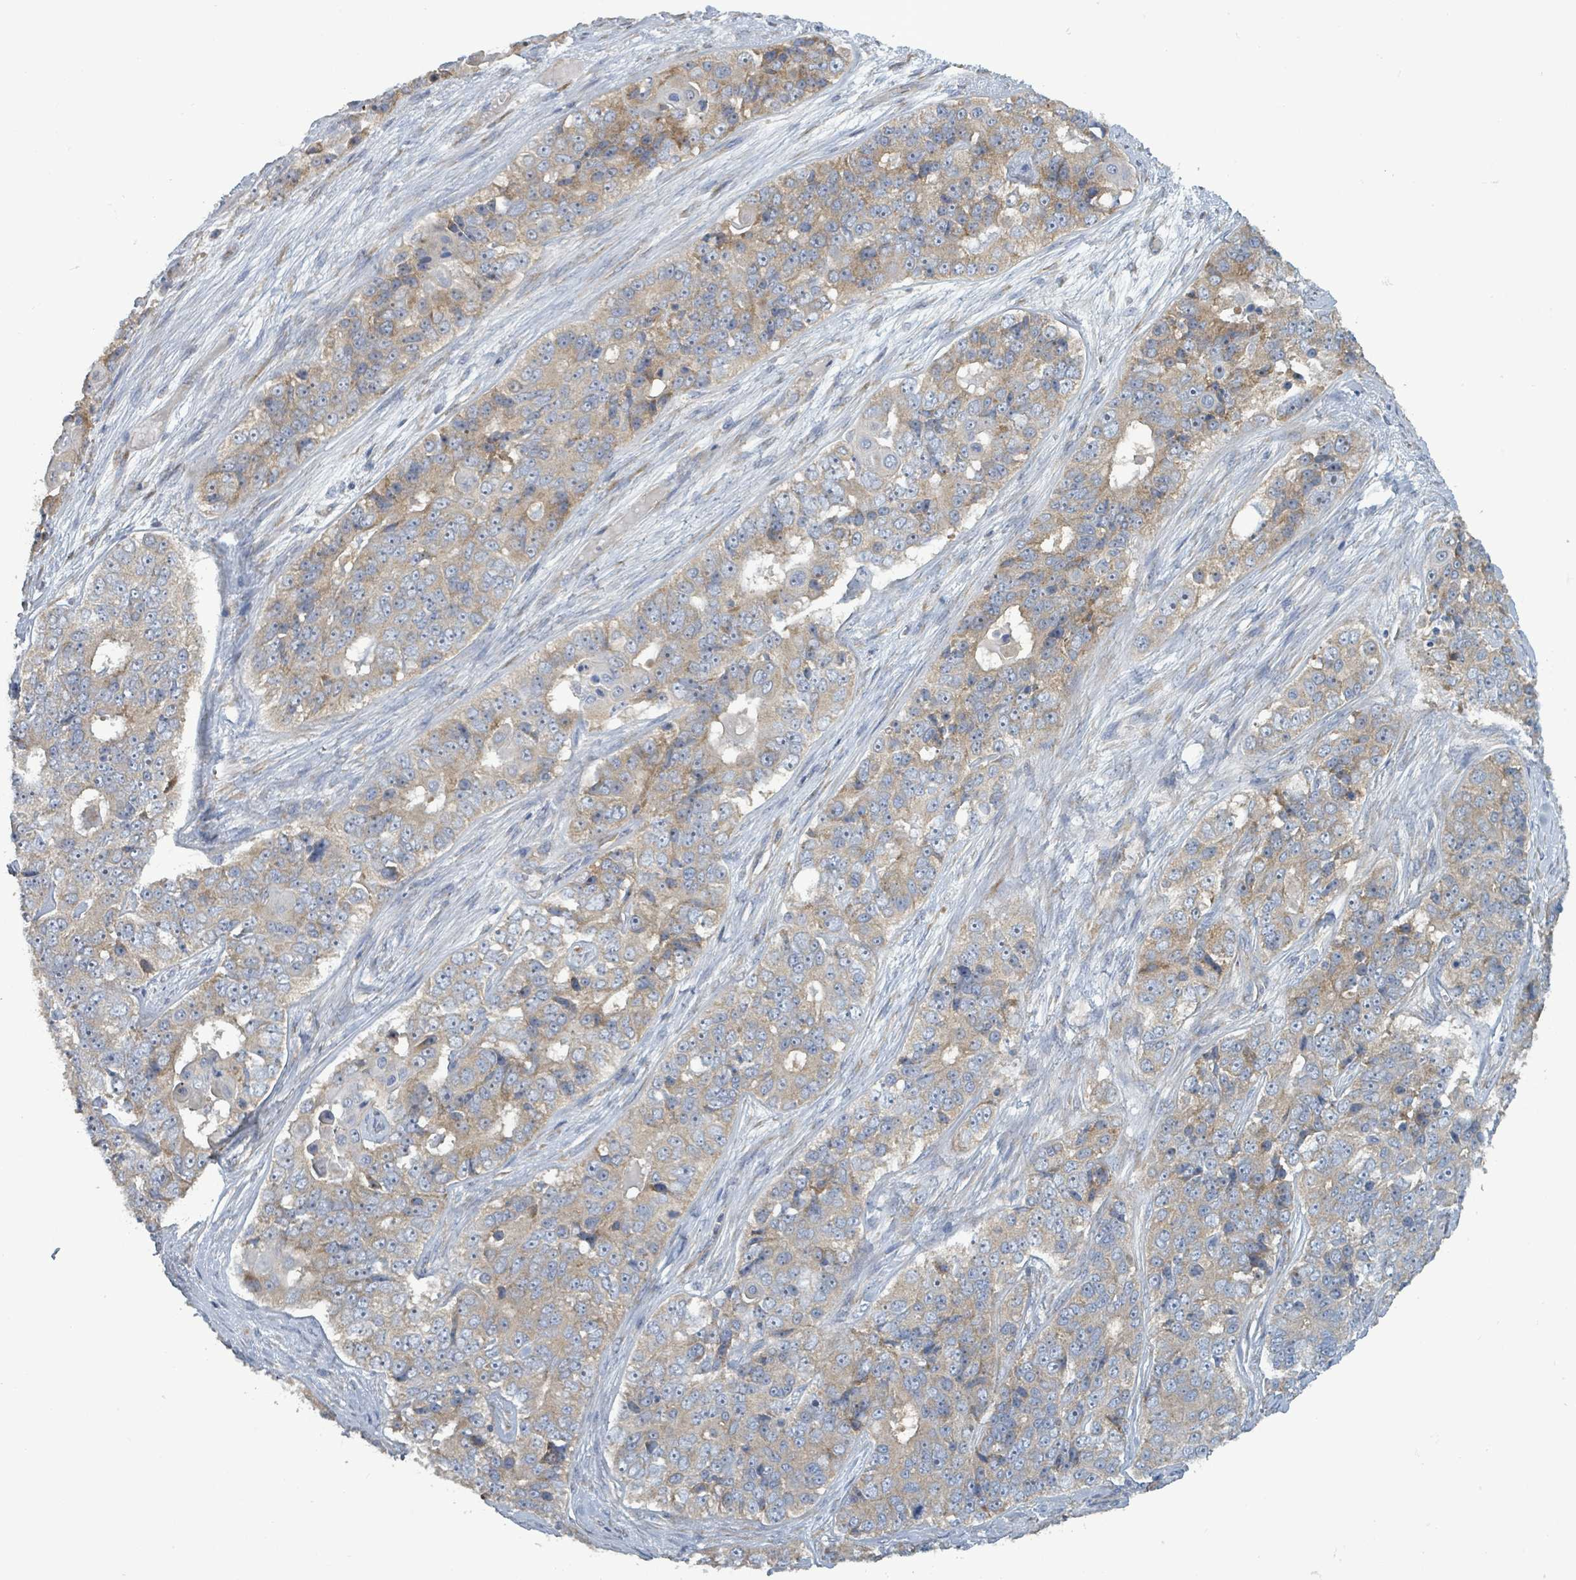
{"staining": {"intensity": "weak", "quantity": ">75%", "location": "cytoplasmic/membranous"}, "tissue": "ovarian cancer", "cell_type": "Tumor cells", "image_type": "cancer", "snomed": [{"axis": "morphology", "description": "Carcinoma, endometroid"}, {"axis": "topography", "description": "Ovary"}], "caption": "Ovarian cancer (endometroid carcinoma) was stained to show a protein in brown. There is low levels of weak cytoplasmic/membranous expression in approximately >75% of tumor cells.", "gene": "RPL32", "patient": {"sex": "female", "age": 51}}